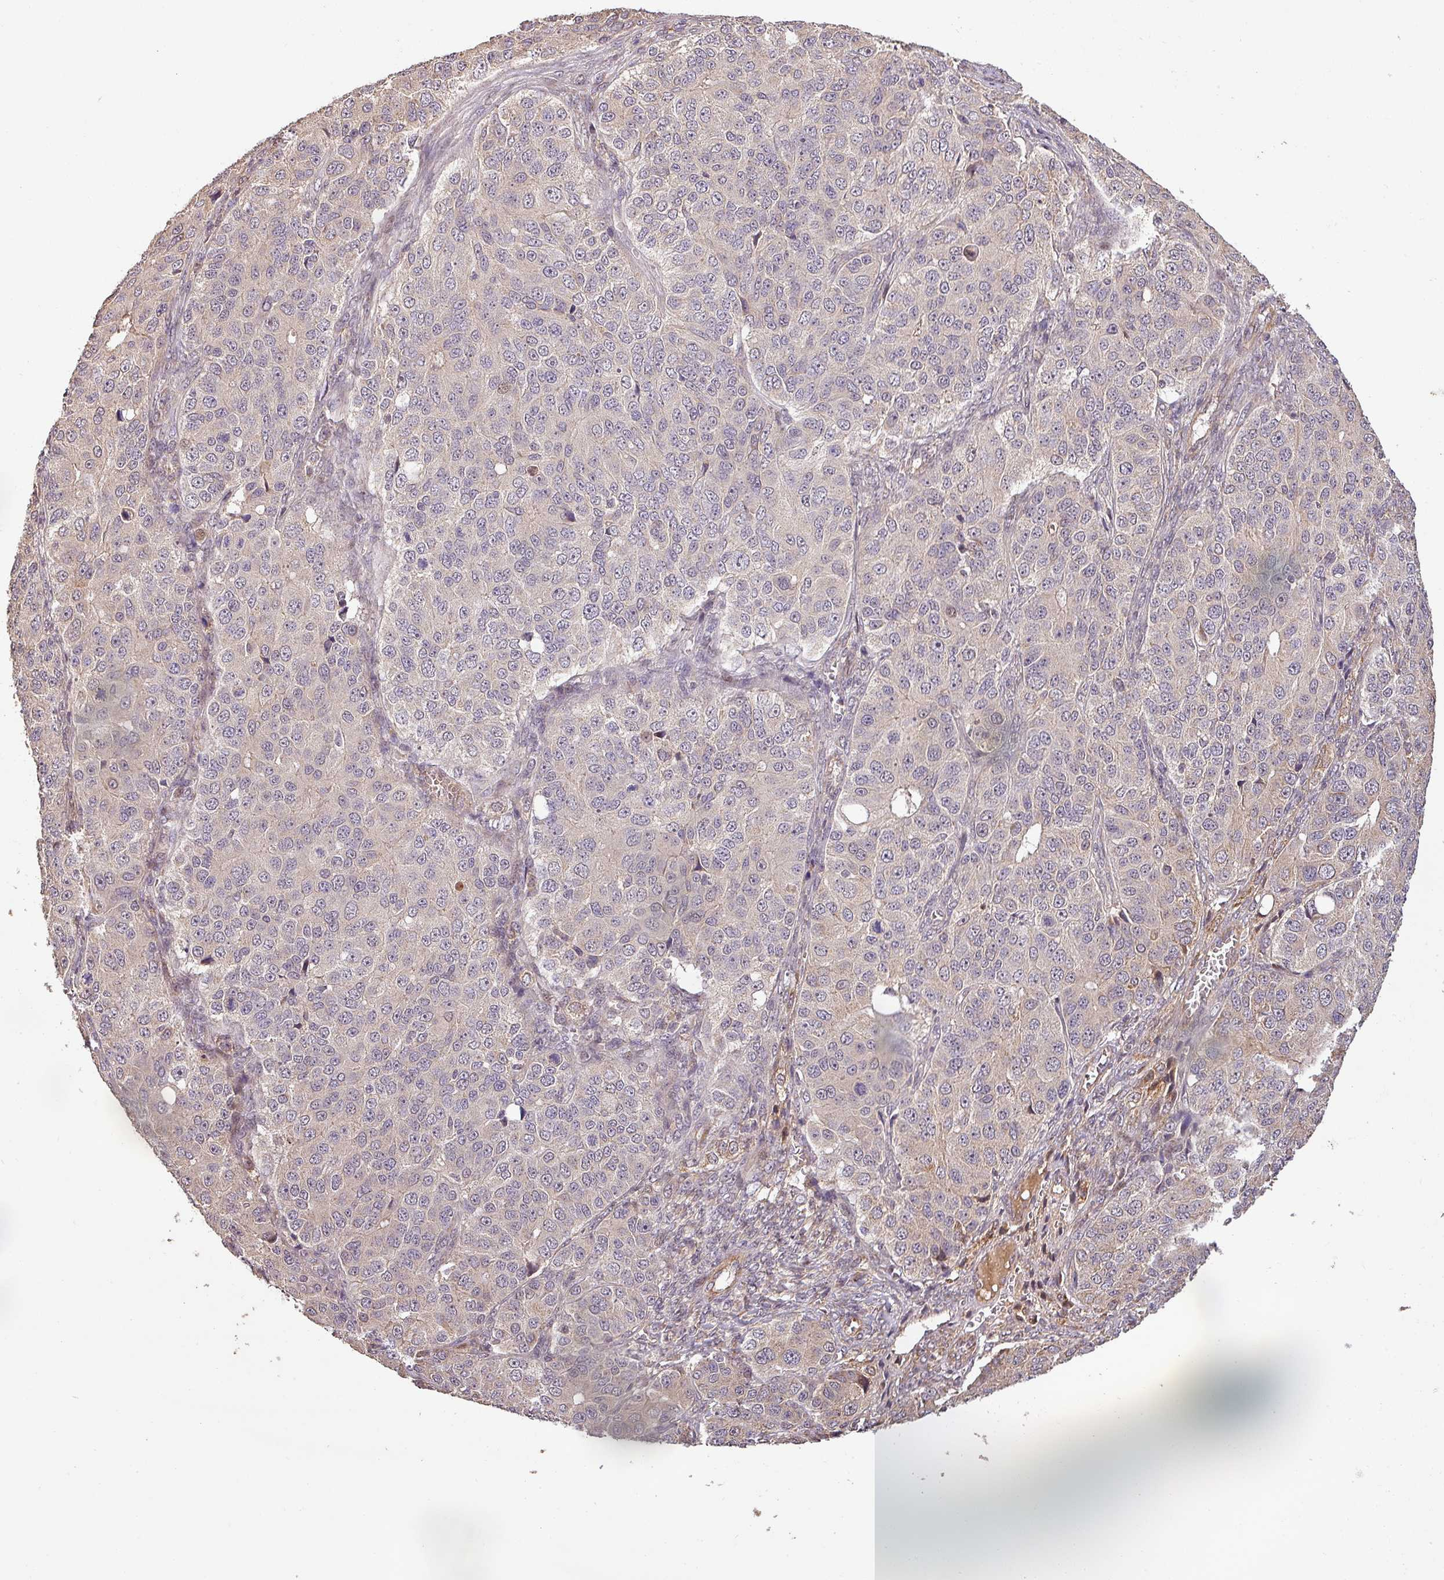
{"staining": {"intensity": "negative", "quantity": "none", "location": "none"}, "tissue": "ovarian cancer", "cell_type": "Tumor cells", "image_type": "cancer", "snomed": [{"axis": "morphology", "description": "Carcinoma, endometroid"}, {"axis": "topography", "description": "Ovary"}], "caption": "Human ovarian cancer stained for a protein using immunohistochemistry displays no positivity in tumor cells.", "gene": "BPIFB3", "patient": {"sex": "female", "age": 51}}